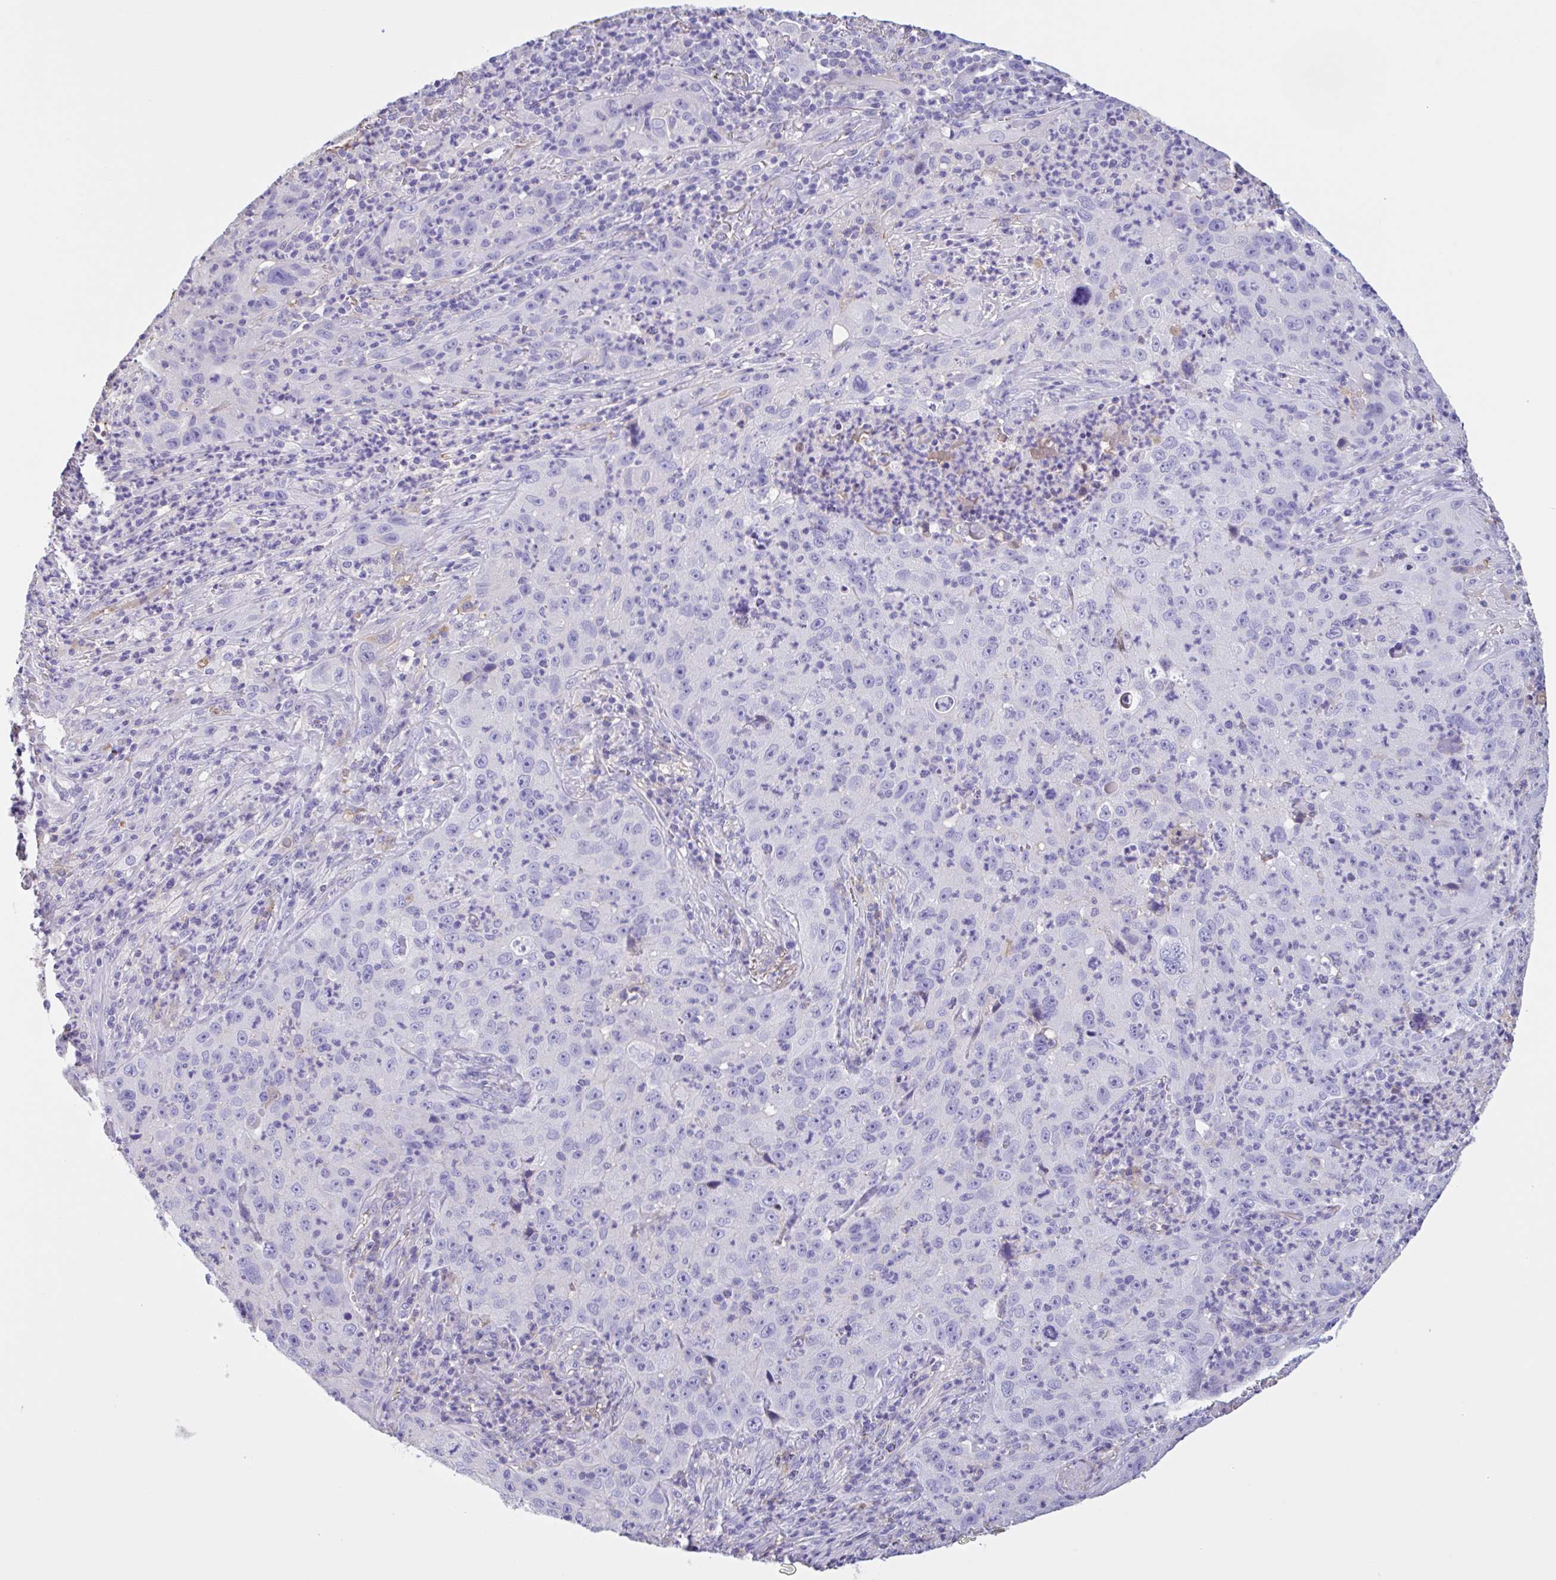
{"staining": {"intensity": "negative", "quantity": "none", "location": "none"}, "tissue": "lung cancer", "cell_type": "Tumor cells", "image_type": "cancer", "snomed": [{"axis": "morphology", "description": "Squamous cell carcinoma, NOS"}, {"axis": "topography", "description": "Lung"}], "caption": "A micrograph of human lung cancer is negative for staining in tumor cells.", "gene": "LARGE2", "patient": {"sex": "male", "age": 71}}